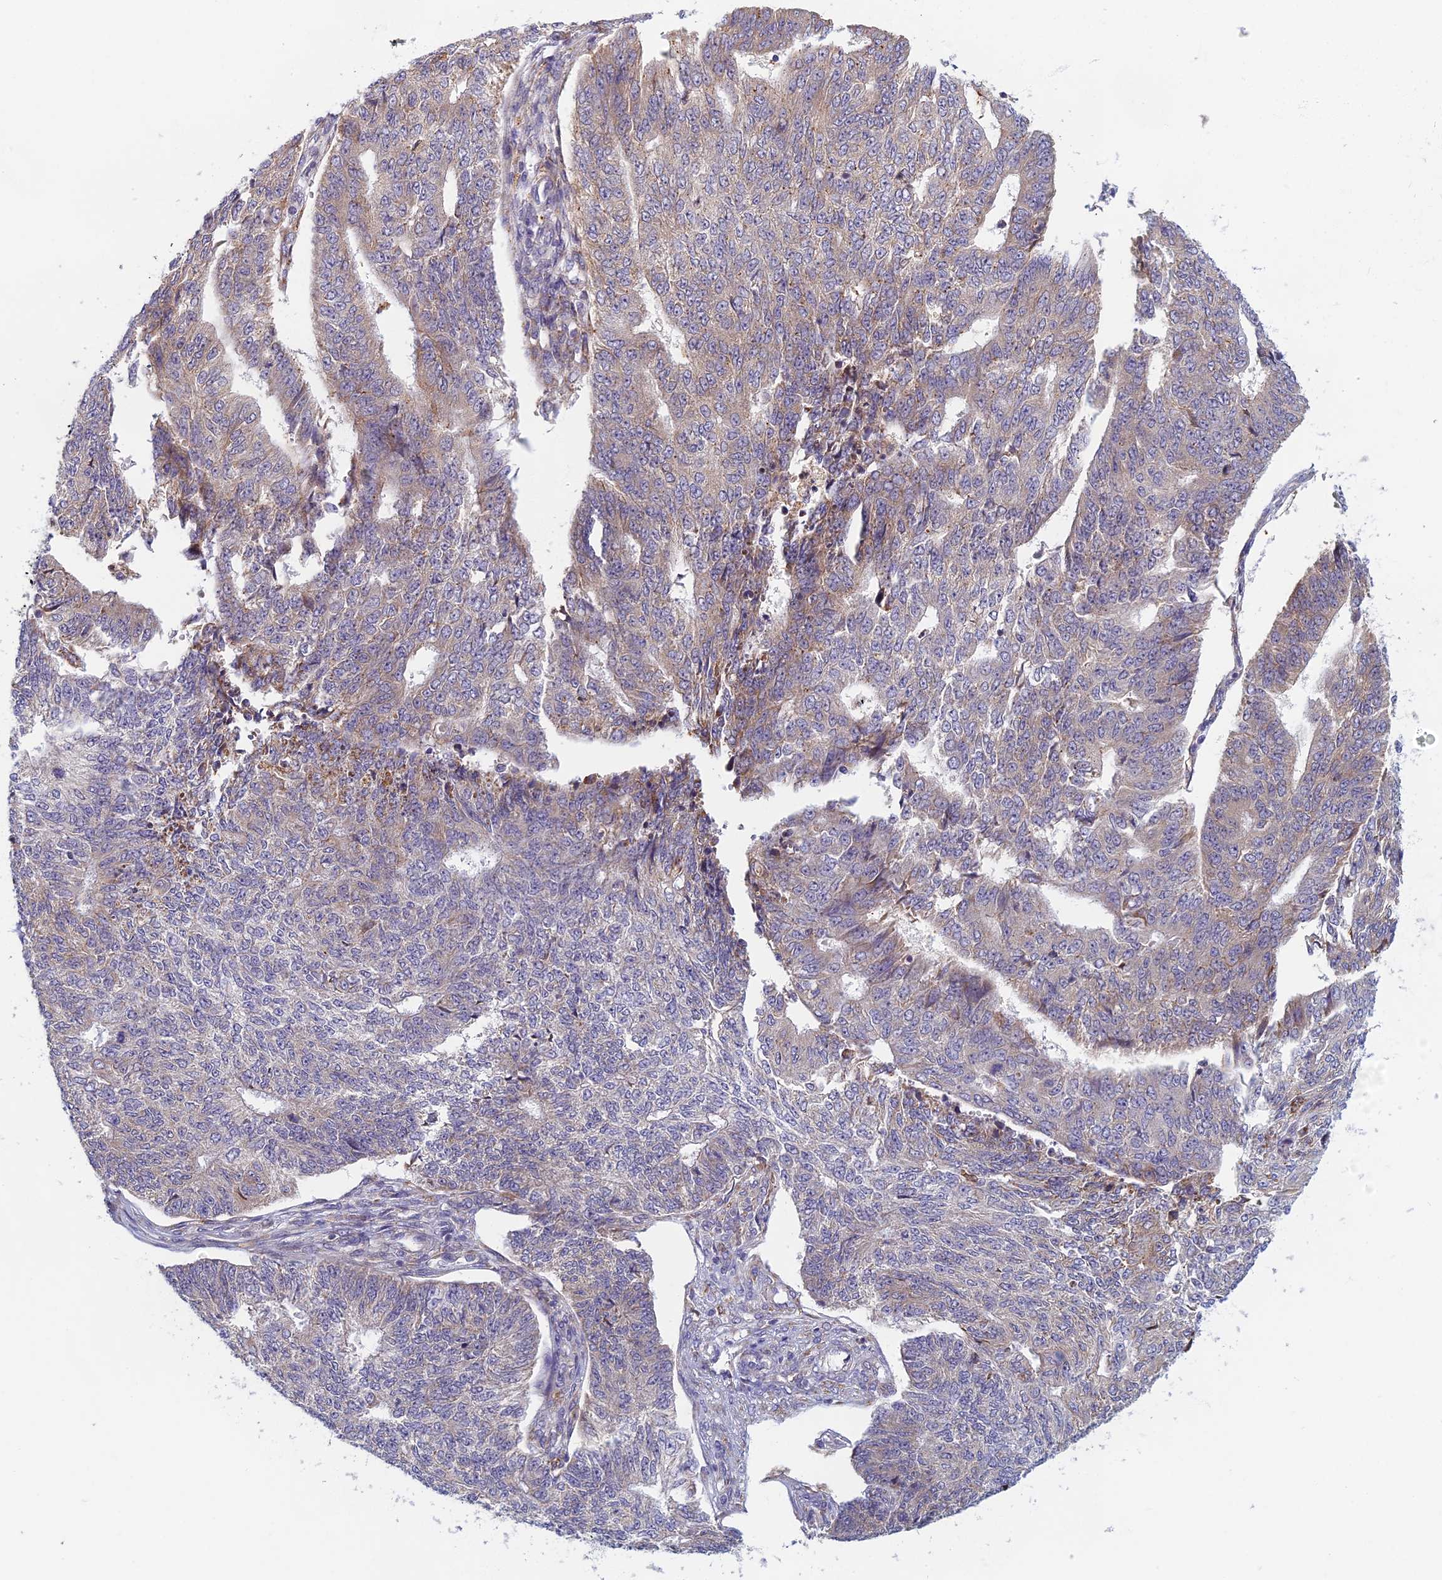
{"staining": {"intensity": "weak", "quantity": "<25%", "location": "cytoplasmic/membranous"}, "tissue": "endometrial cancer", "cell_type": "Tumor cells", "image_type": "cancer", "snomed": [{"axis": "morphology", "description": "Adenocarcinoma, NOS"}, {"axis": "topography", "description": "Endometrium"}], "caption": "Immunohistochemistry of human endometrial cancer demonstrates no positivity in tumor cells.", "gene": "DDX51", "patient": {"sex": "female", "age": 32}}